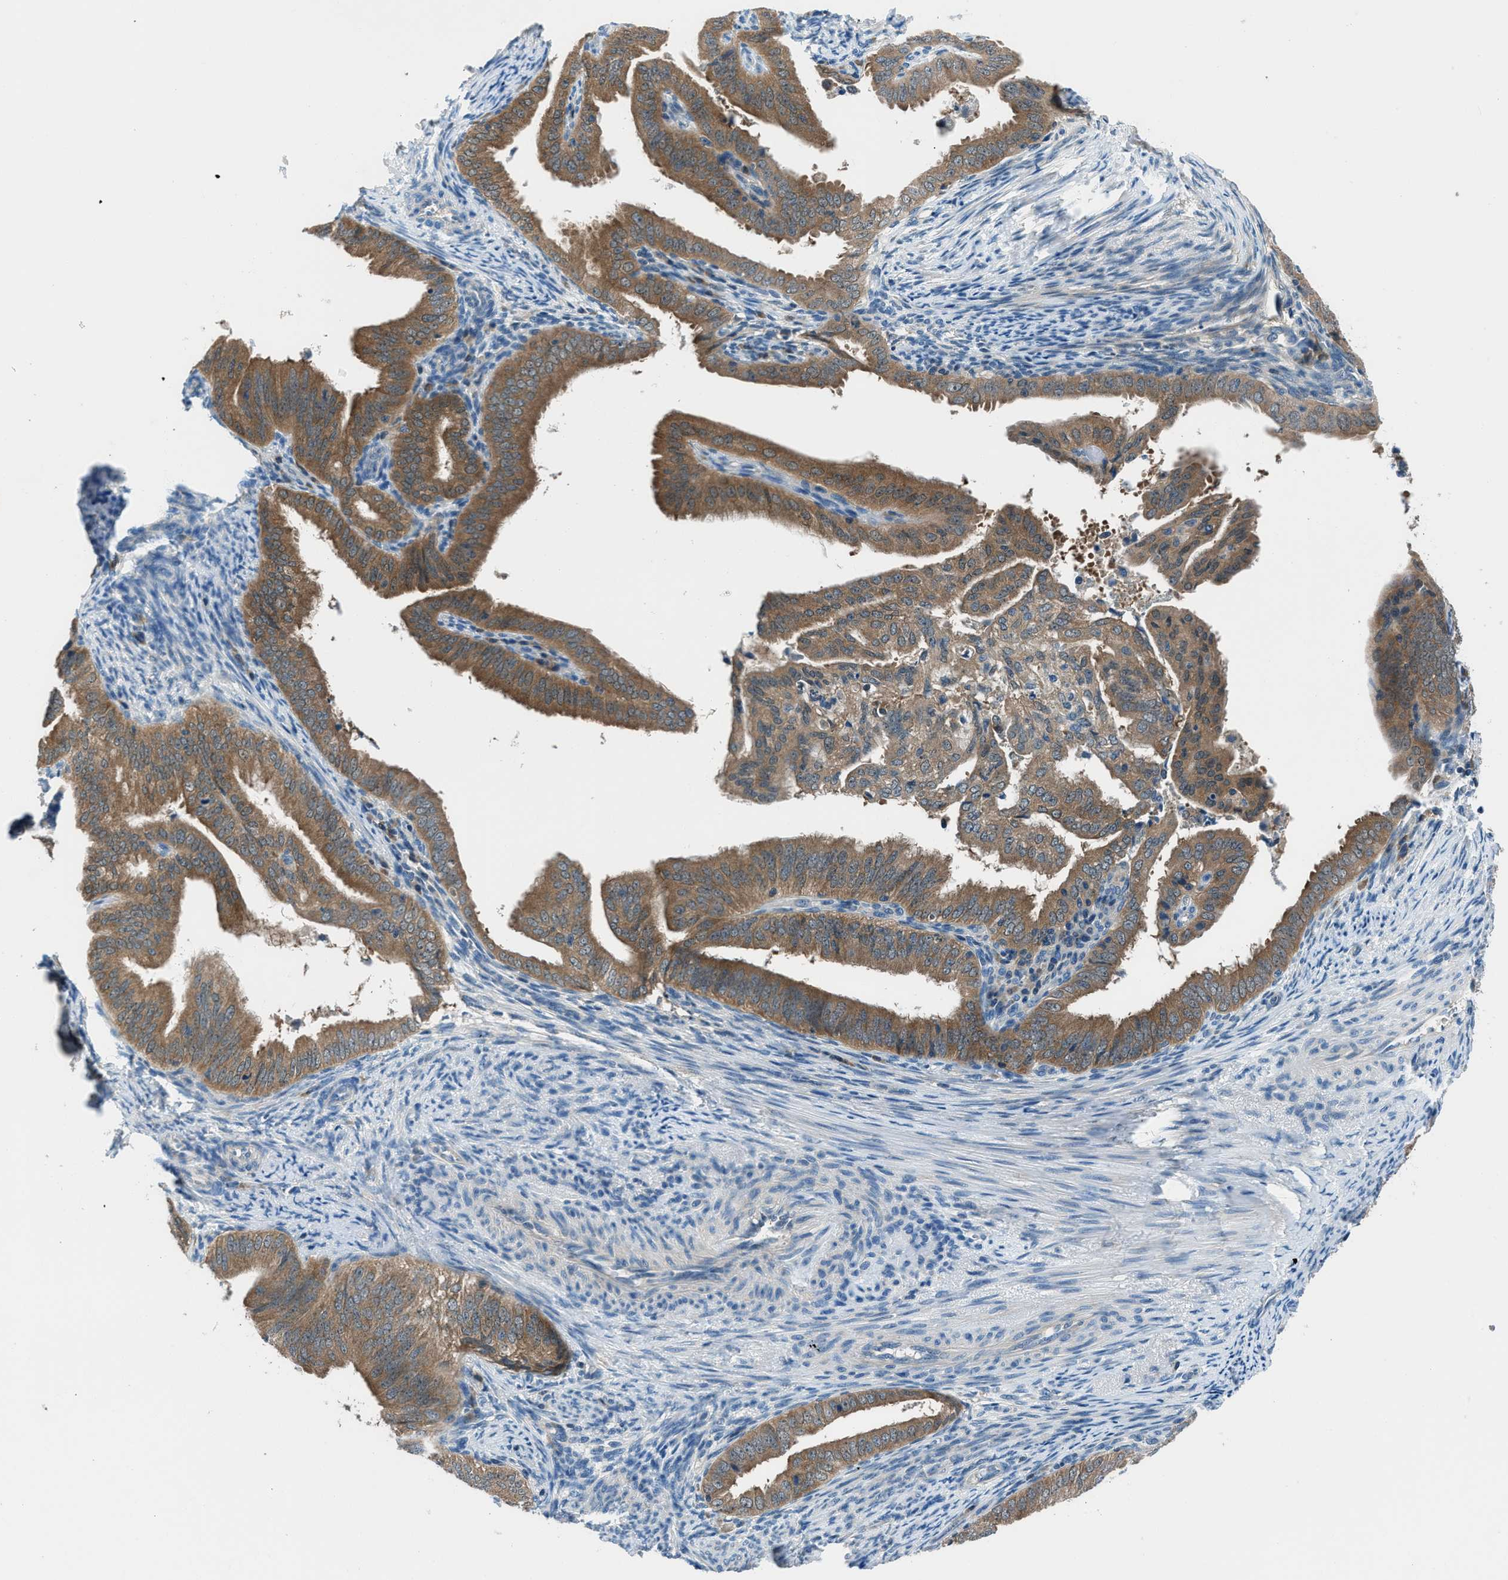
{"staining": {"intensity": "moderate", "quantity": ">75%", "location": "cytoplasmic/membranous"}, "tissue": "endometrial cancer", "cell_type": "Tumor cells", "image_type": "cancer", "snomed": [{"axis": "morphology", "description": "Adenocarcinoma, NOS"}, {"axis": "topography", "description": "Endometrium"}], "caption": "Protein expression by immunohistochemistry demonstrates moderate cytoplasmic/membranous expression in about >75% of tumor cells in endometrial cancer.", "gene": "ACP1", "patient": {"sex": "female", "age": 58}}